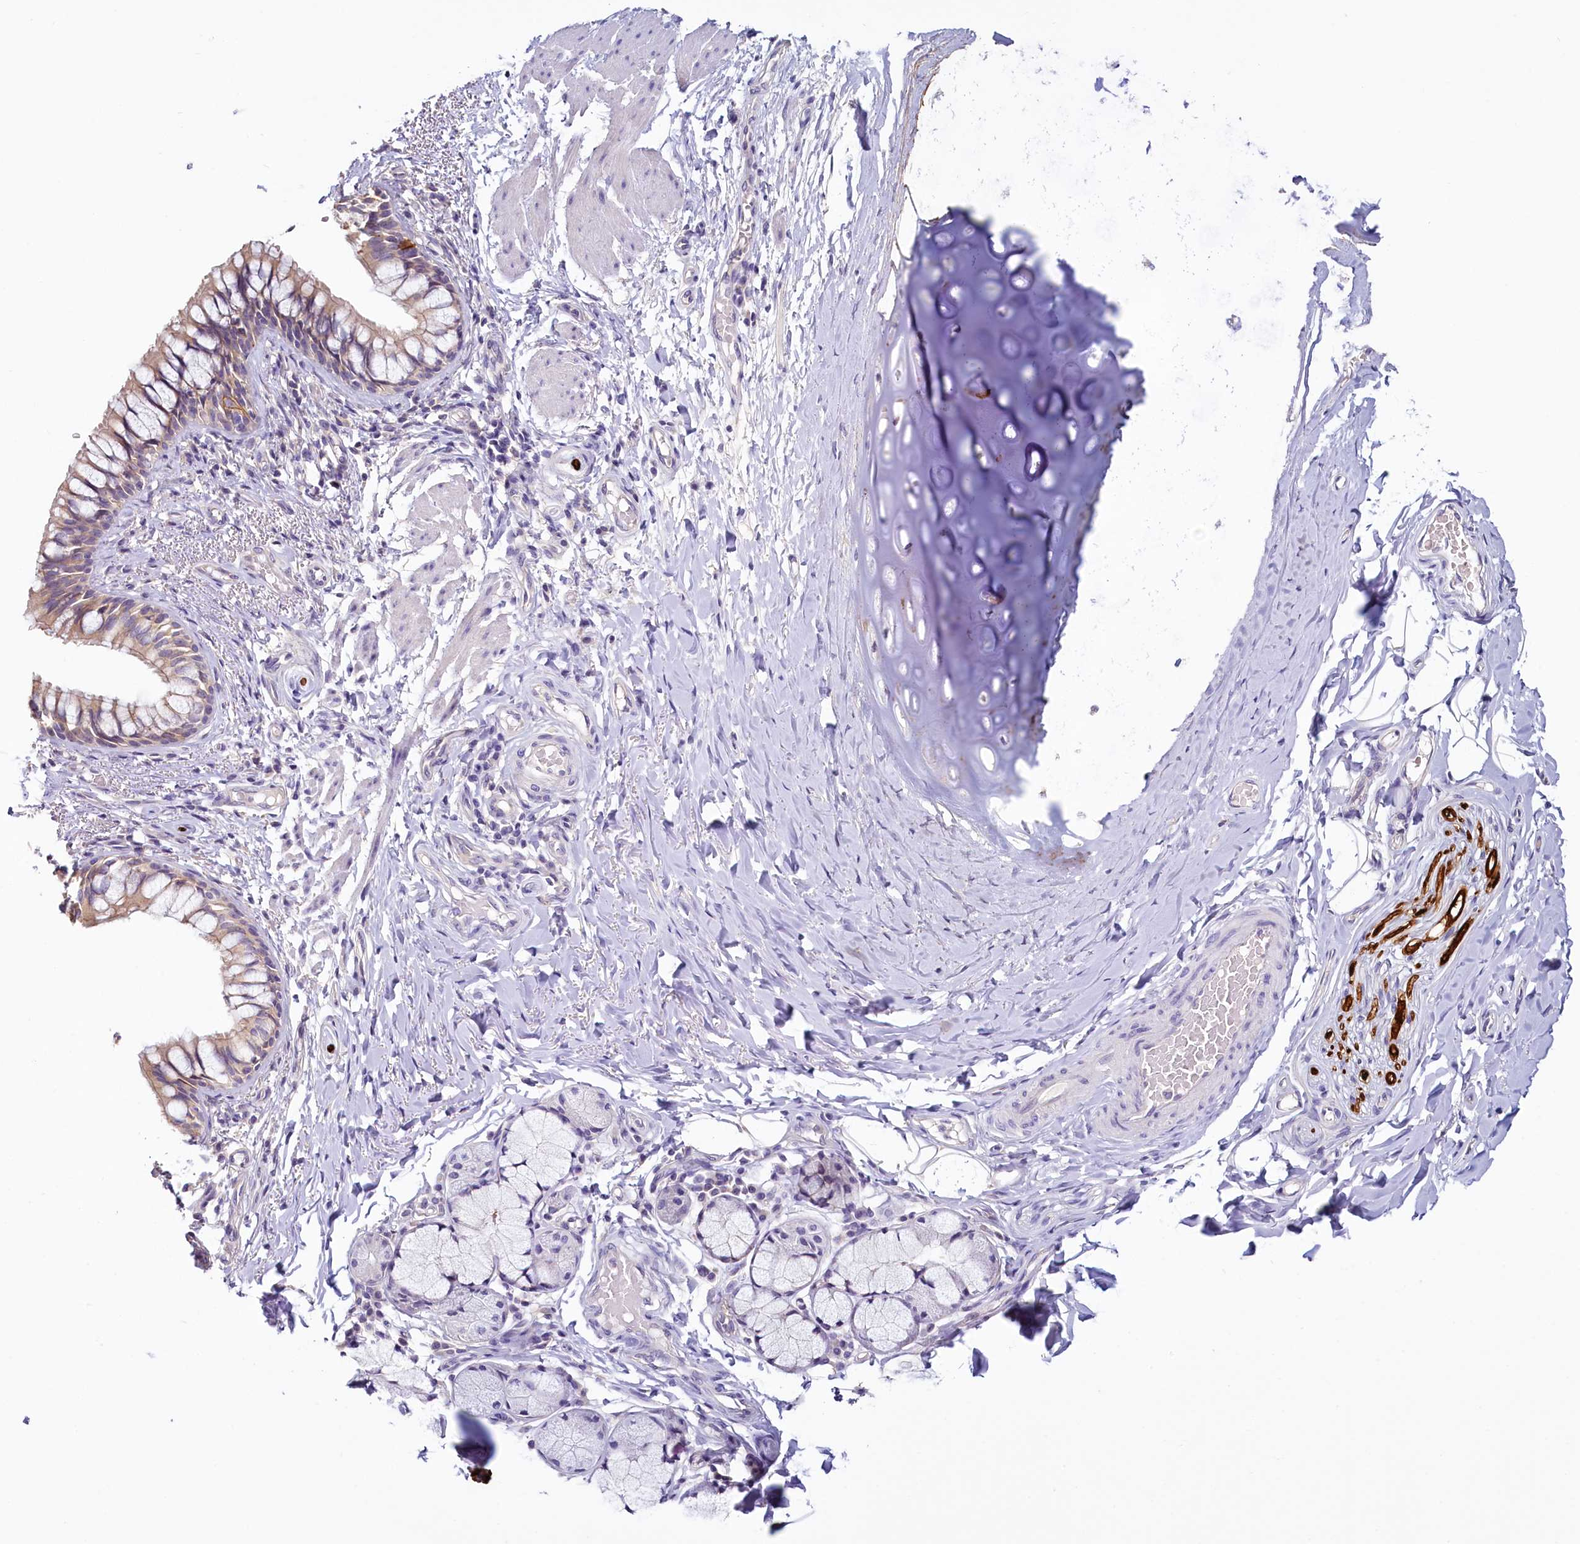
{"staining": {"intensity": "weak", "quantity": ">75%", "location": "cytoplasmic/membranous"}, "tissue": "bronchus", "cell_type": "Respiratory epithelial cells", "image_type": "normal", "snomed": [{"axis": "morphology", "description": "Normal tissue, NOS"}, {"axis": "topography", "description": "Cartilage tissue"}, {"axis": "topography", "description": "Bronchus"}], "caption": "Bronchus stained with a brown dye demonstrates weak cytoplasmic/membranous positive positivity in about >75% of respiratory epithelial cells.", "gene": "PDE6D", "patient": {"sex": "female", "age": 36}}